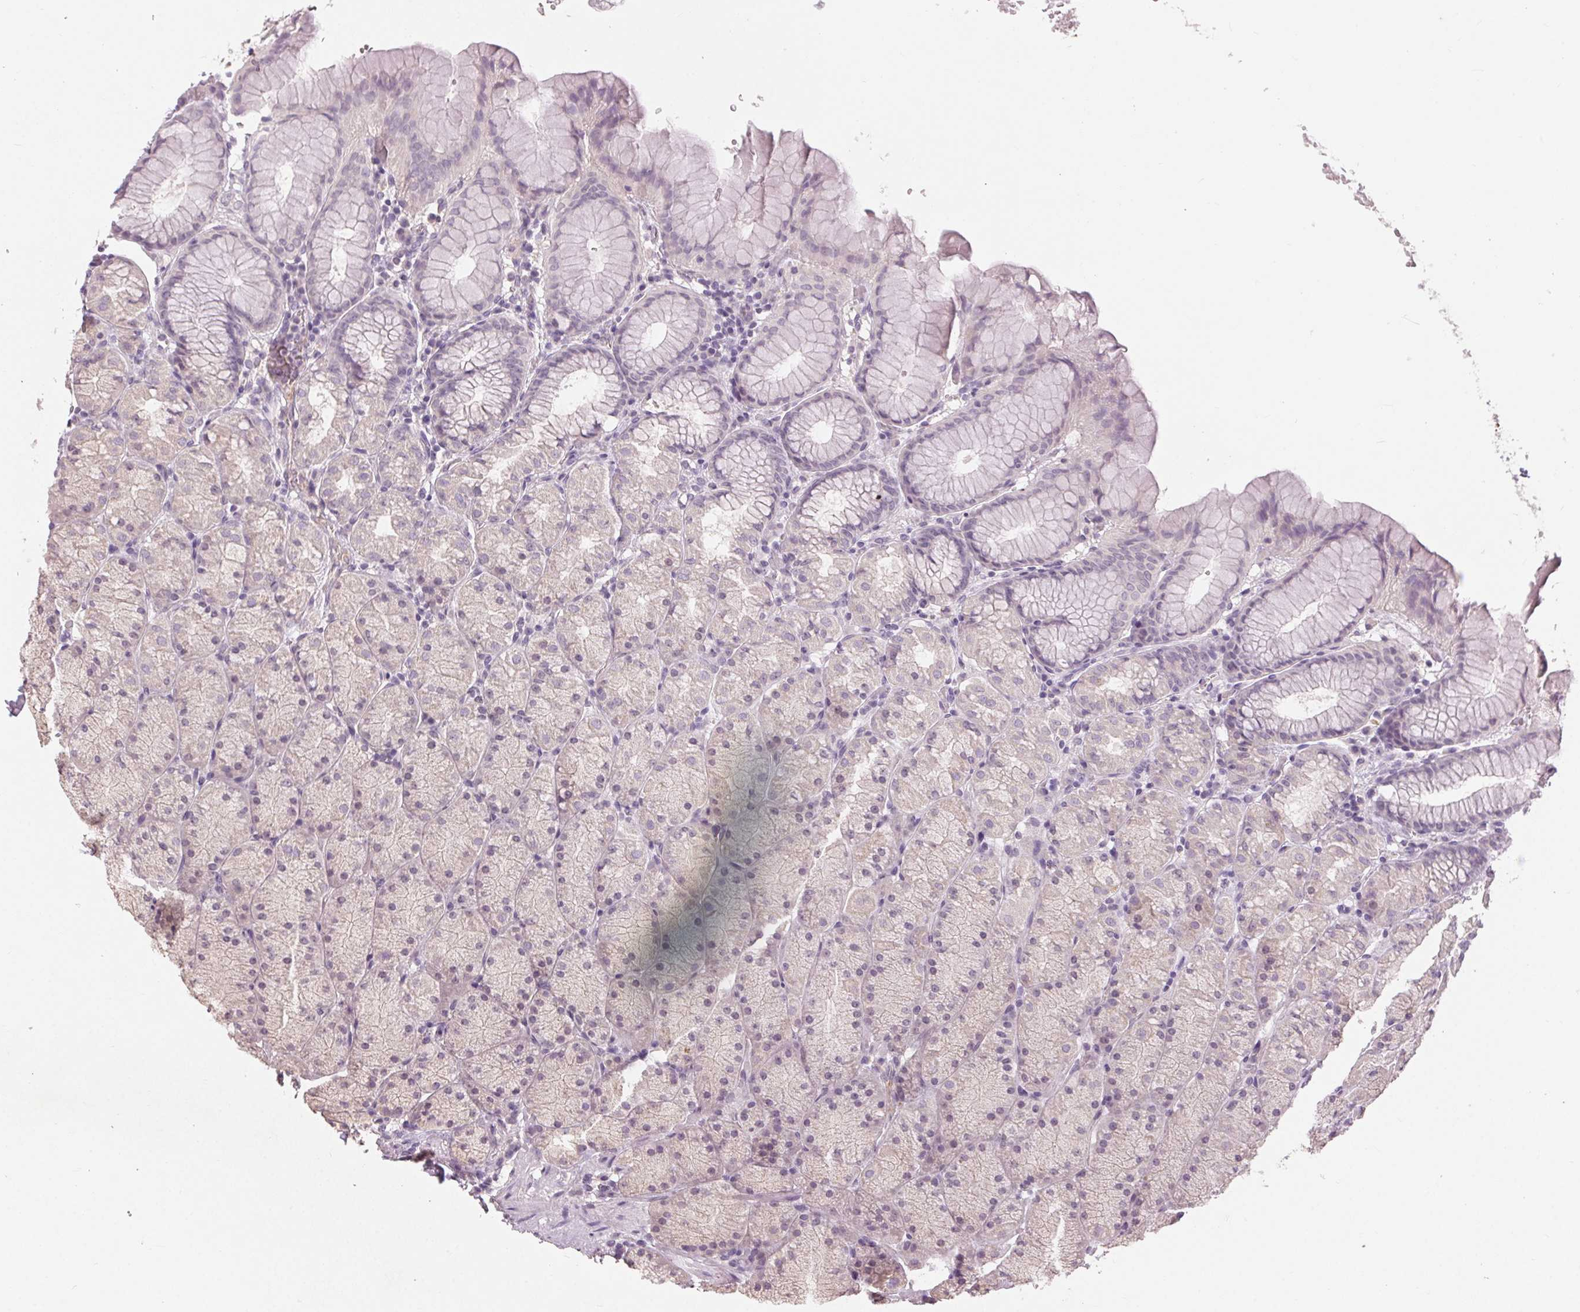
{"staining": {"intensity": "negative", "quantity": "none", "location": "none"}, "tissue": "stomach", "cell_type": "Glandular cells", "image_type": "normal", "snomed": [{"axis": "morphology", "description": "Normal tissue, NOS"}, {"axis": "topography", "description": "Stomach, upper"}, {"axis": "topography", "description": "Stomach"}], "caption": "Stomach stained for a protein using immunohistochemistry exhibits no staining glandular cells.", "gene": "CLTRN", "patient": {"sex": "male", "age": 76}}